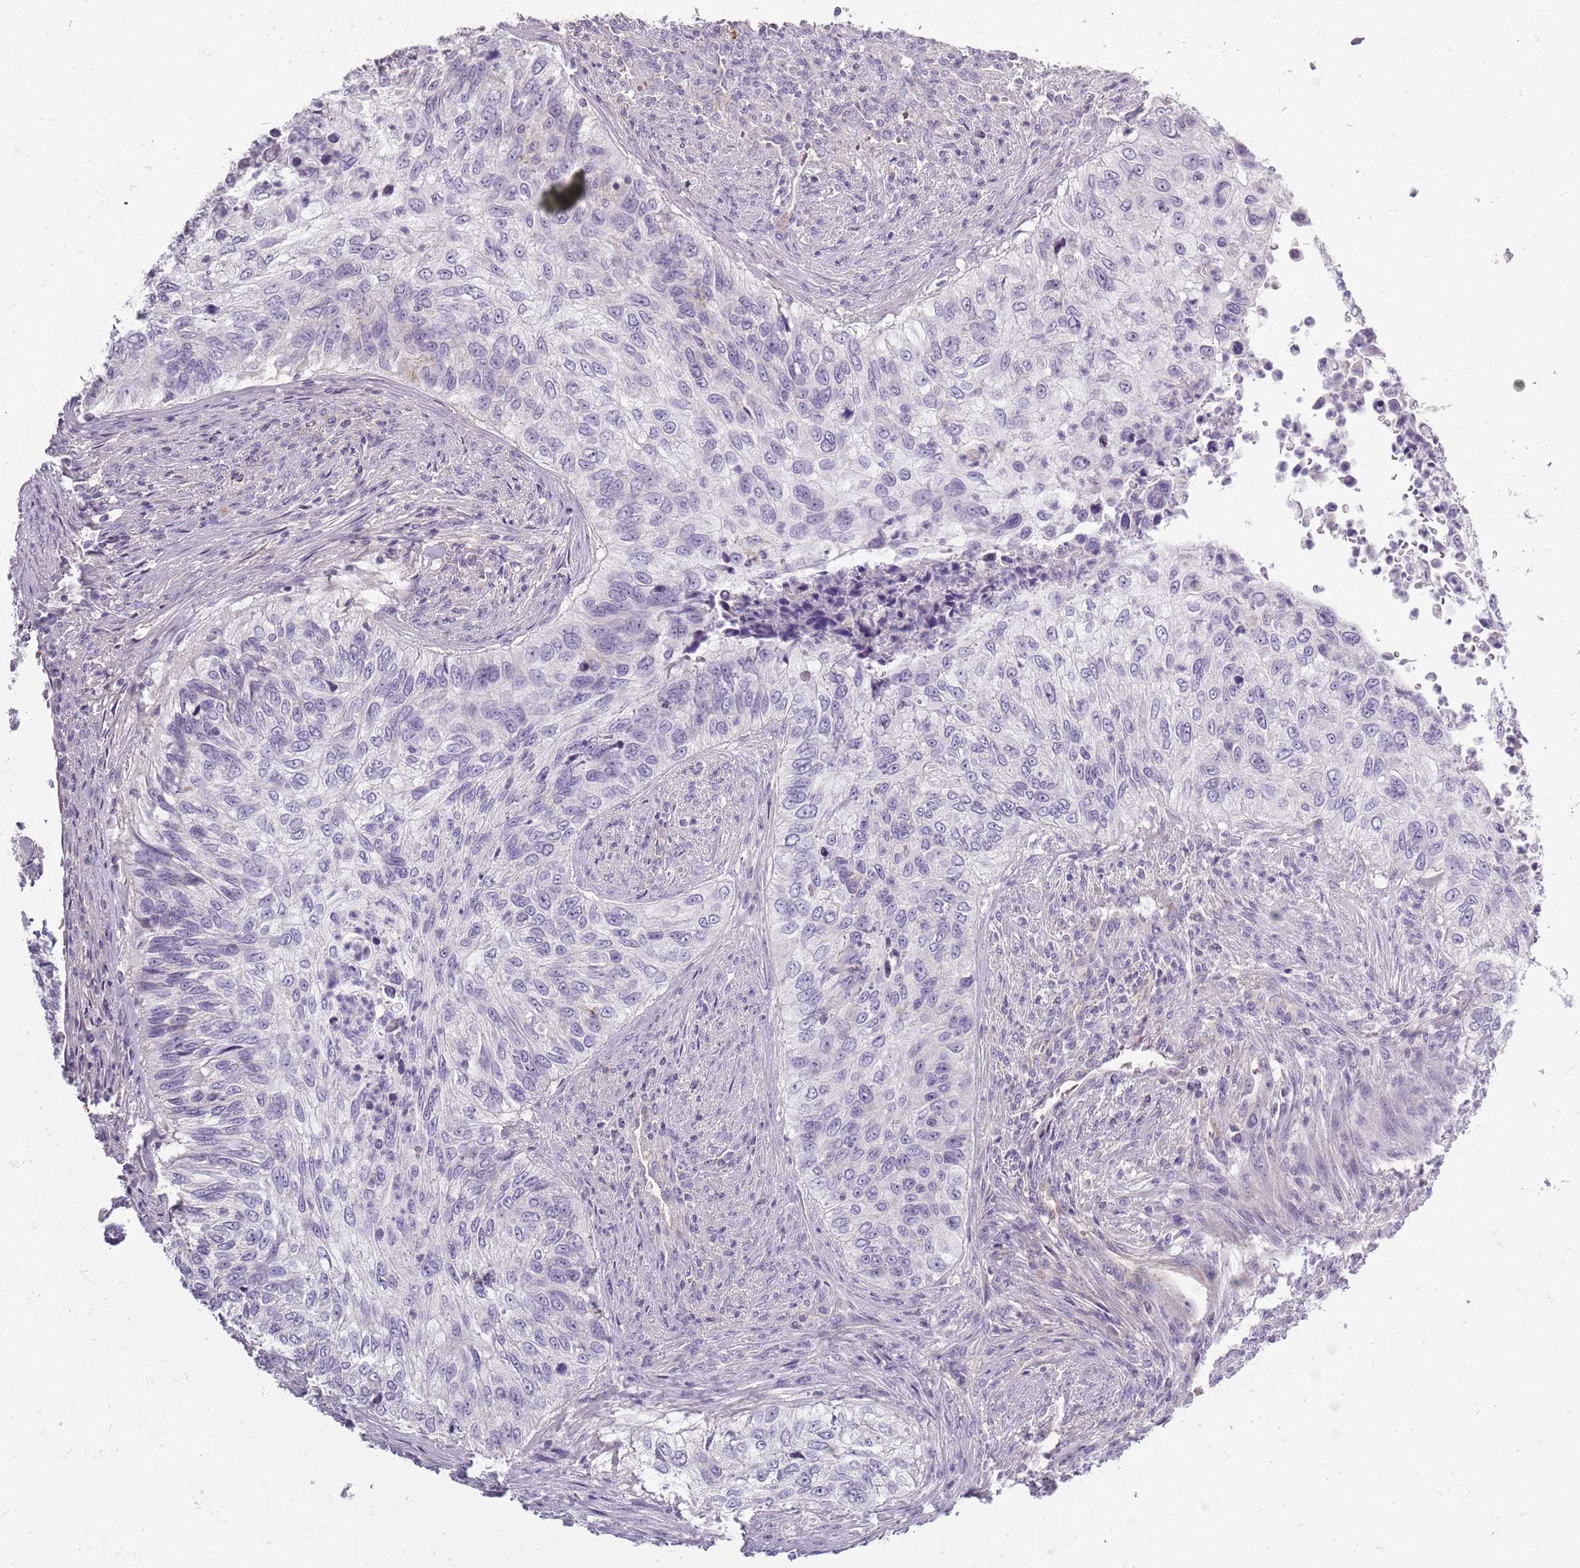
{"staining": {"intensity": "negative", "quantity": "none", "location": "none"}, "tissue": "urothelial cancer", "cell_type": "Tumor cells", "image_type": "cancer", "snomed": [{"axis": "morphology", "description": "Urothelial carcinoma, High grade"}, {"axis": "topography", "description": "Urinary bladder"}], "caption": "A micrograph of human urothelial cancer is negative for staining in tumor cells.", "gene": "SYNGR3", "patient": {"sex": "female", "age": 60}}